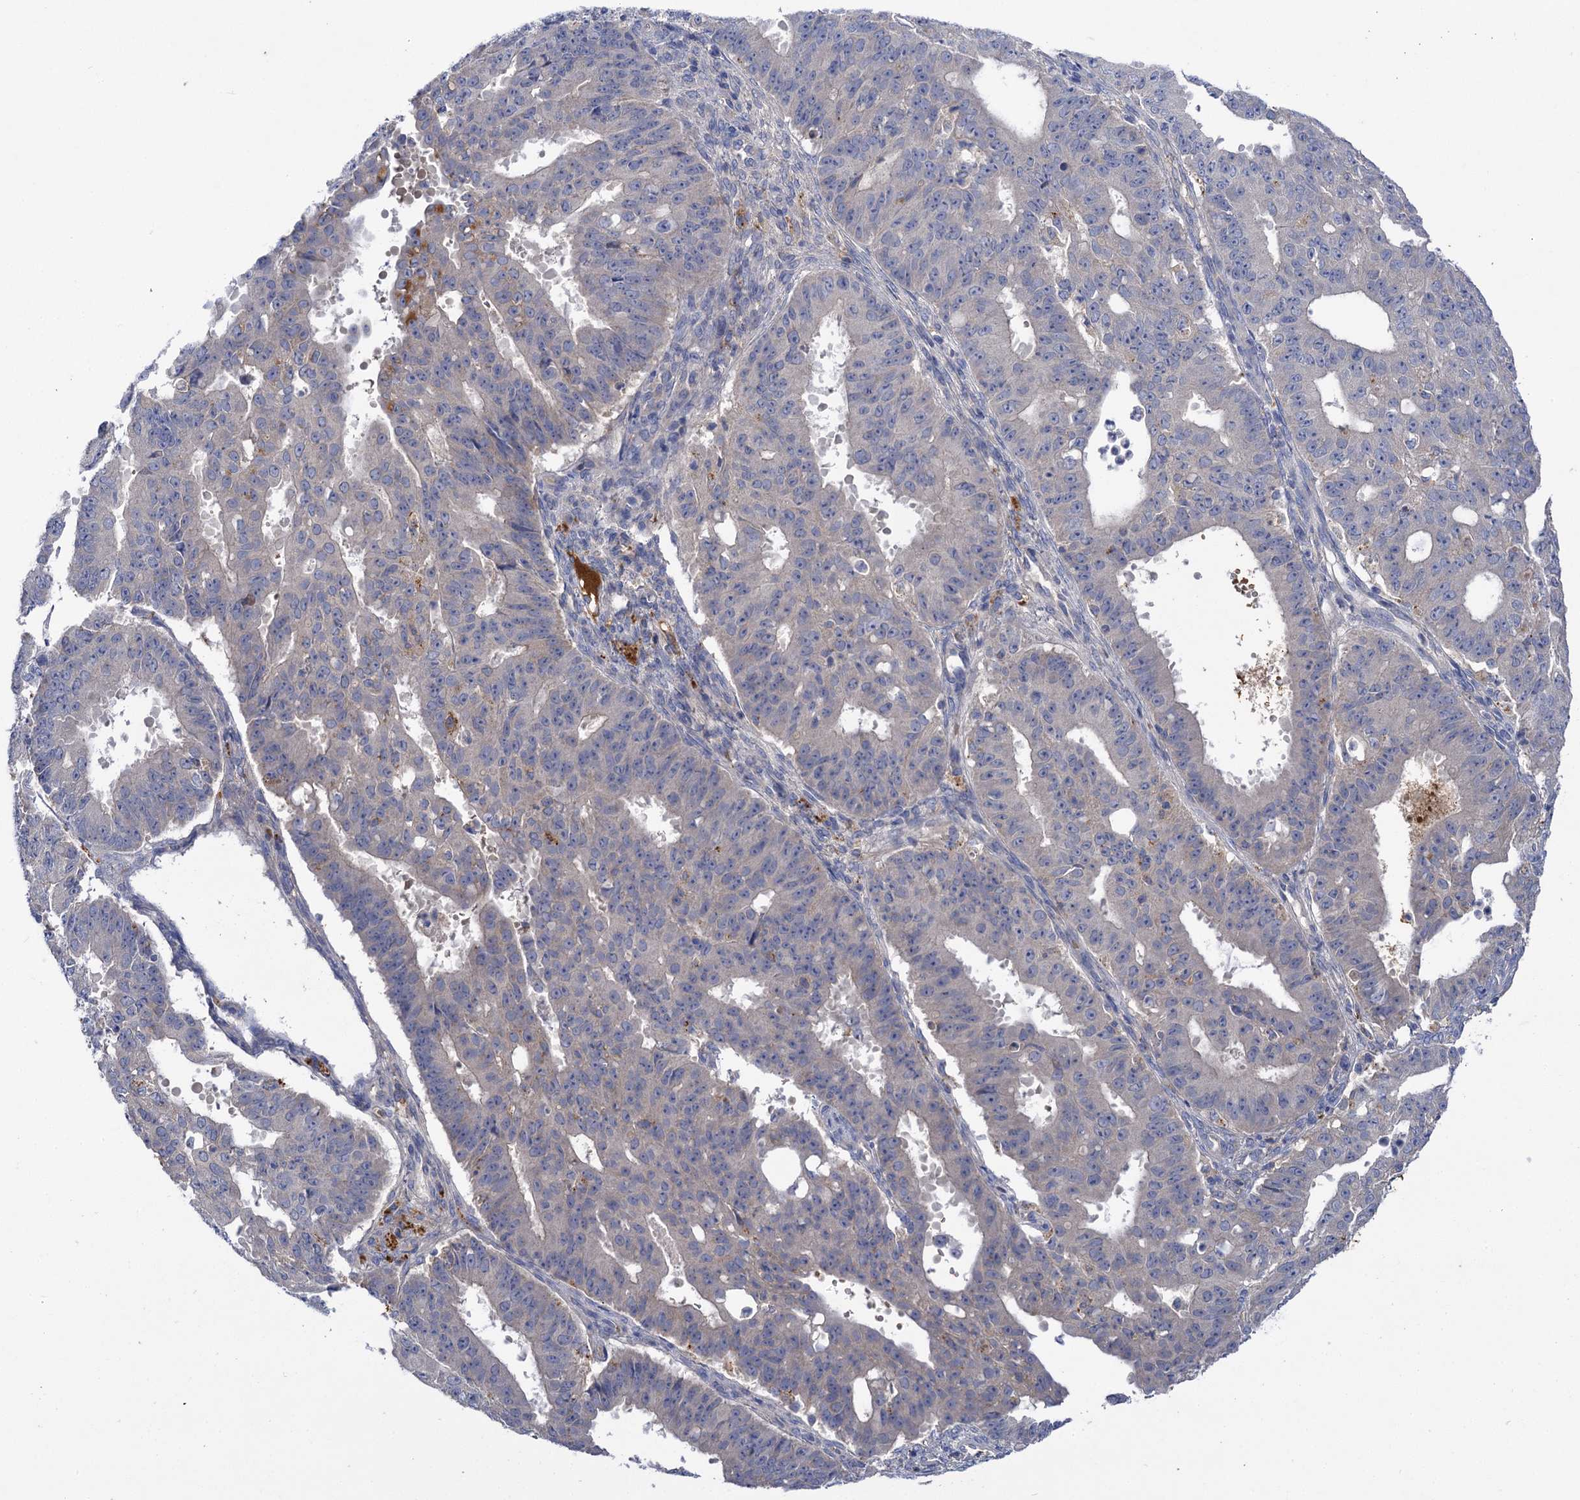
{"staining": {"intensity": "negative", "quantity": "none", "location": "none"}, "tissue": "ovarian cancer", "cell_type": "Tumor cells", "image_type": "cancer", "snomed": [{"axis": "morphology", "description": "Carcinoma, endometroid"}, {"axis": "topography", "description": "Appendix"}, {"axis": "topography", "description": "Ovary"}], "caption": "Immunohistochemical staining of human ovarian cancer (endometroid carcinoma) displays no significant positivity in tumor cells. (DAB (3,3'-diaminobenzidine) IHC with hematoxylin counter stain).", "gene": "USP50", "patient": {"sex": "female", "age": 42}}